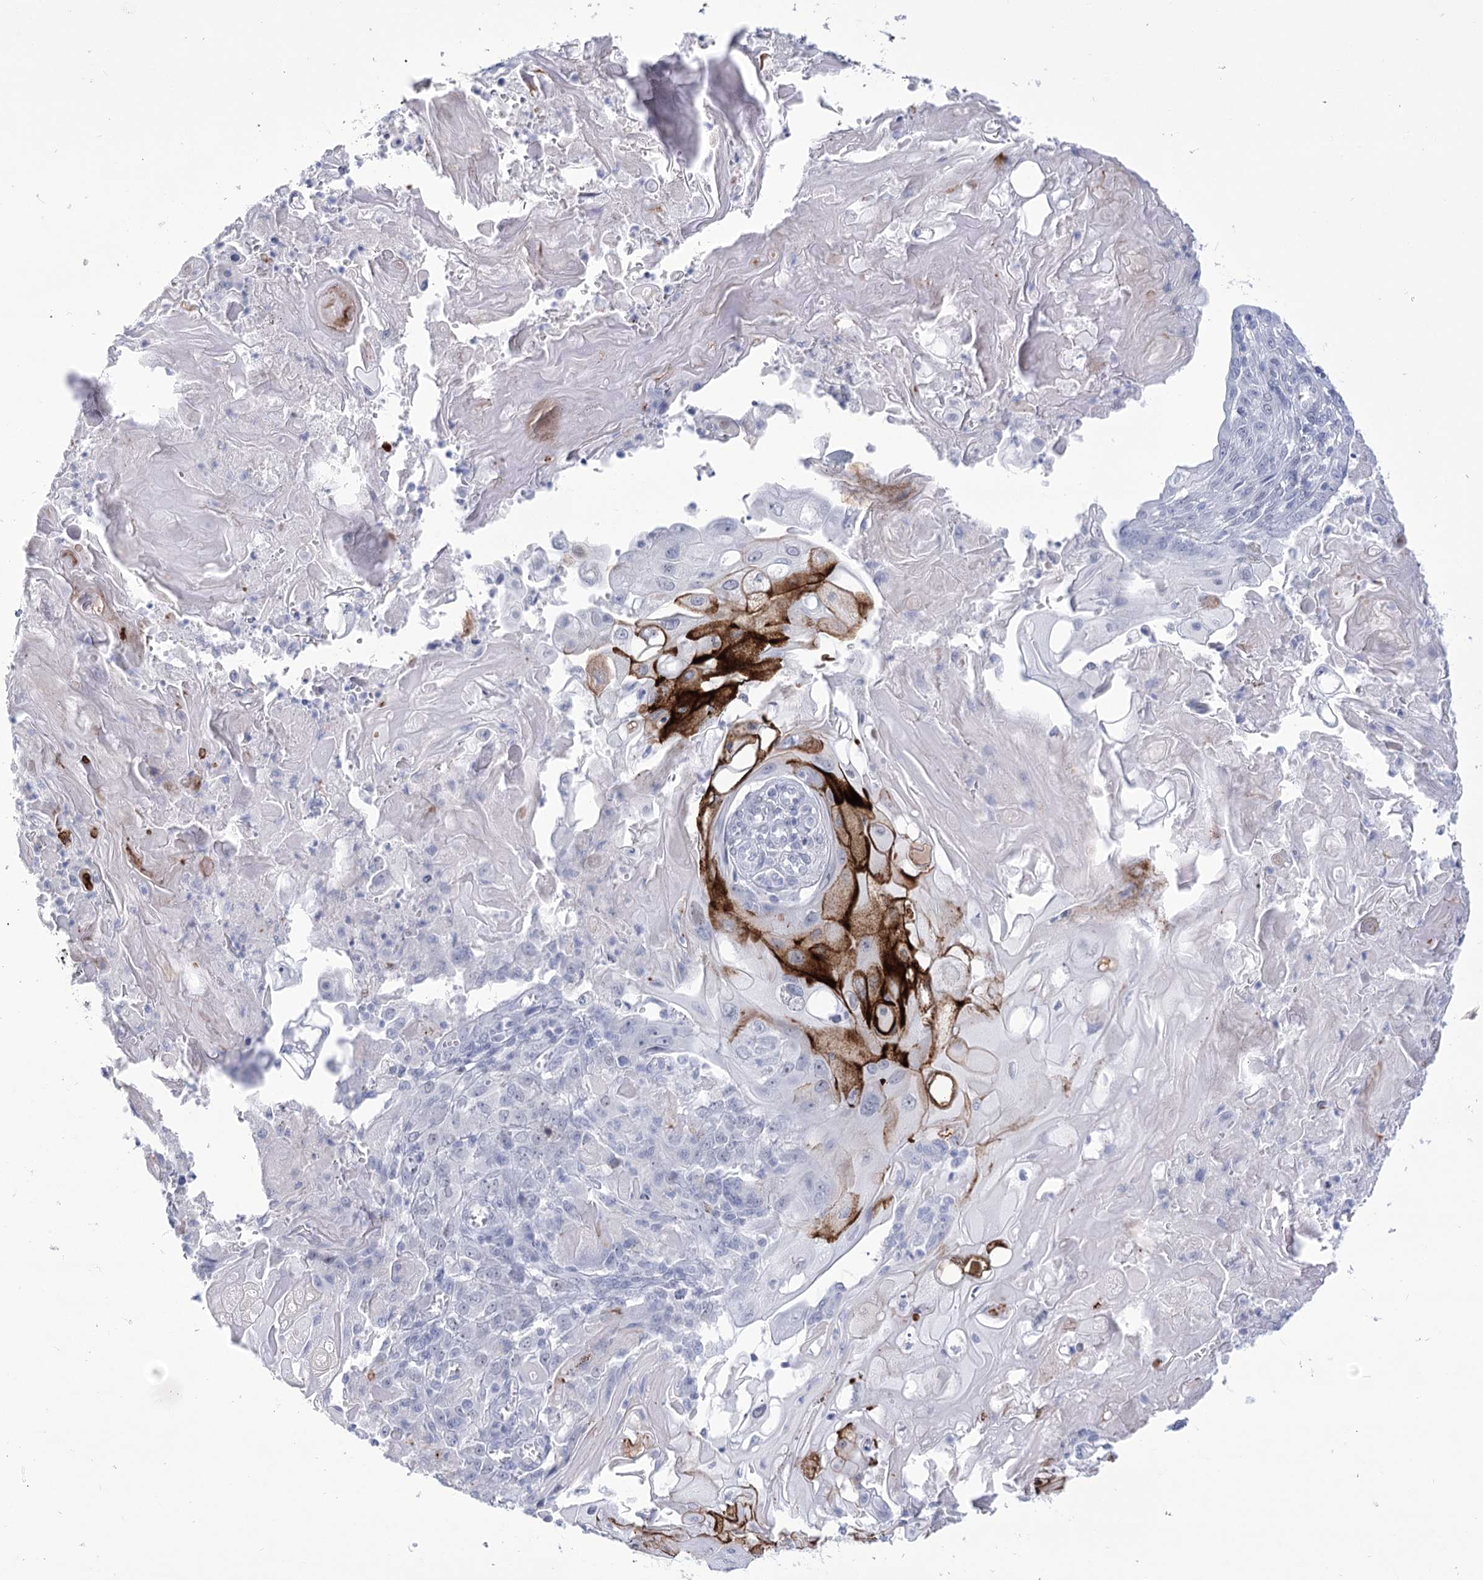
{"staining": {"intensity": "moderate", "quantity": "<25%", "location": "cytoplasmic/membranous"}, "tissue": "endometrial cancer", "cell_type": "Tumor cells", "image_type": "cancer", "snomed": [{"axis": "morphology", "description": "Adenocarcinoma, NOS"}, {"axis": "topography", "description": "Endometrium"}], "caption": "Tumor cells show low levels of moderate cytoplasmic/membranous staining in approximately <25% of cells in human endometrial cancer. (DAB IHC with brightfield microscopy, high magnification).", "gene": "HORMAD1", "patient": {"sex": "female", "age": 32}}